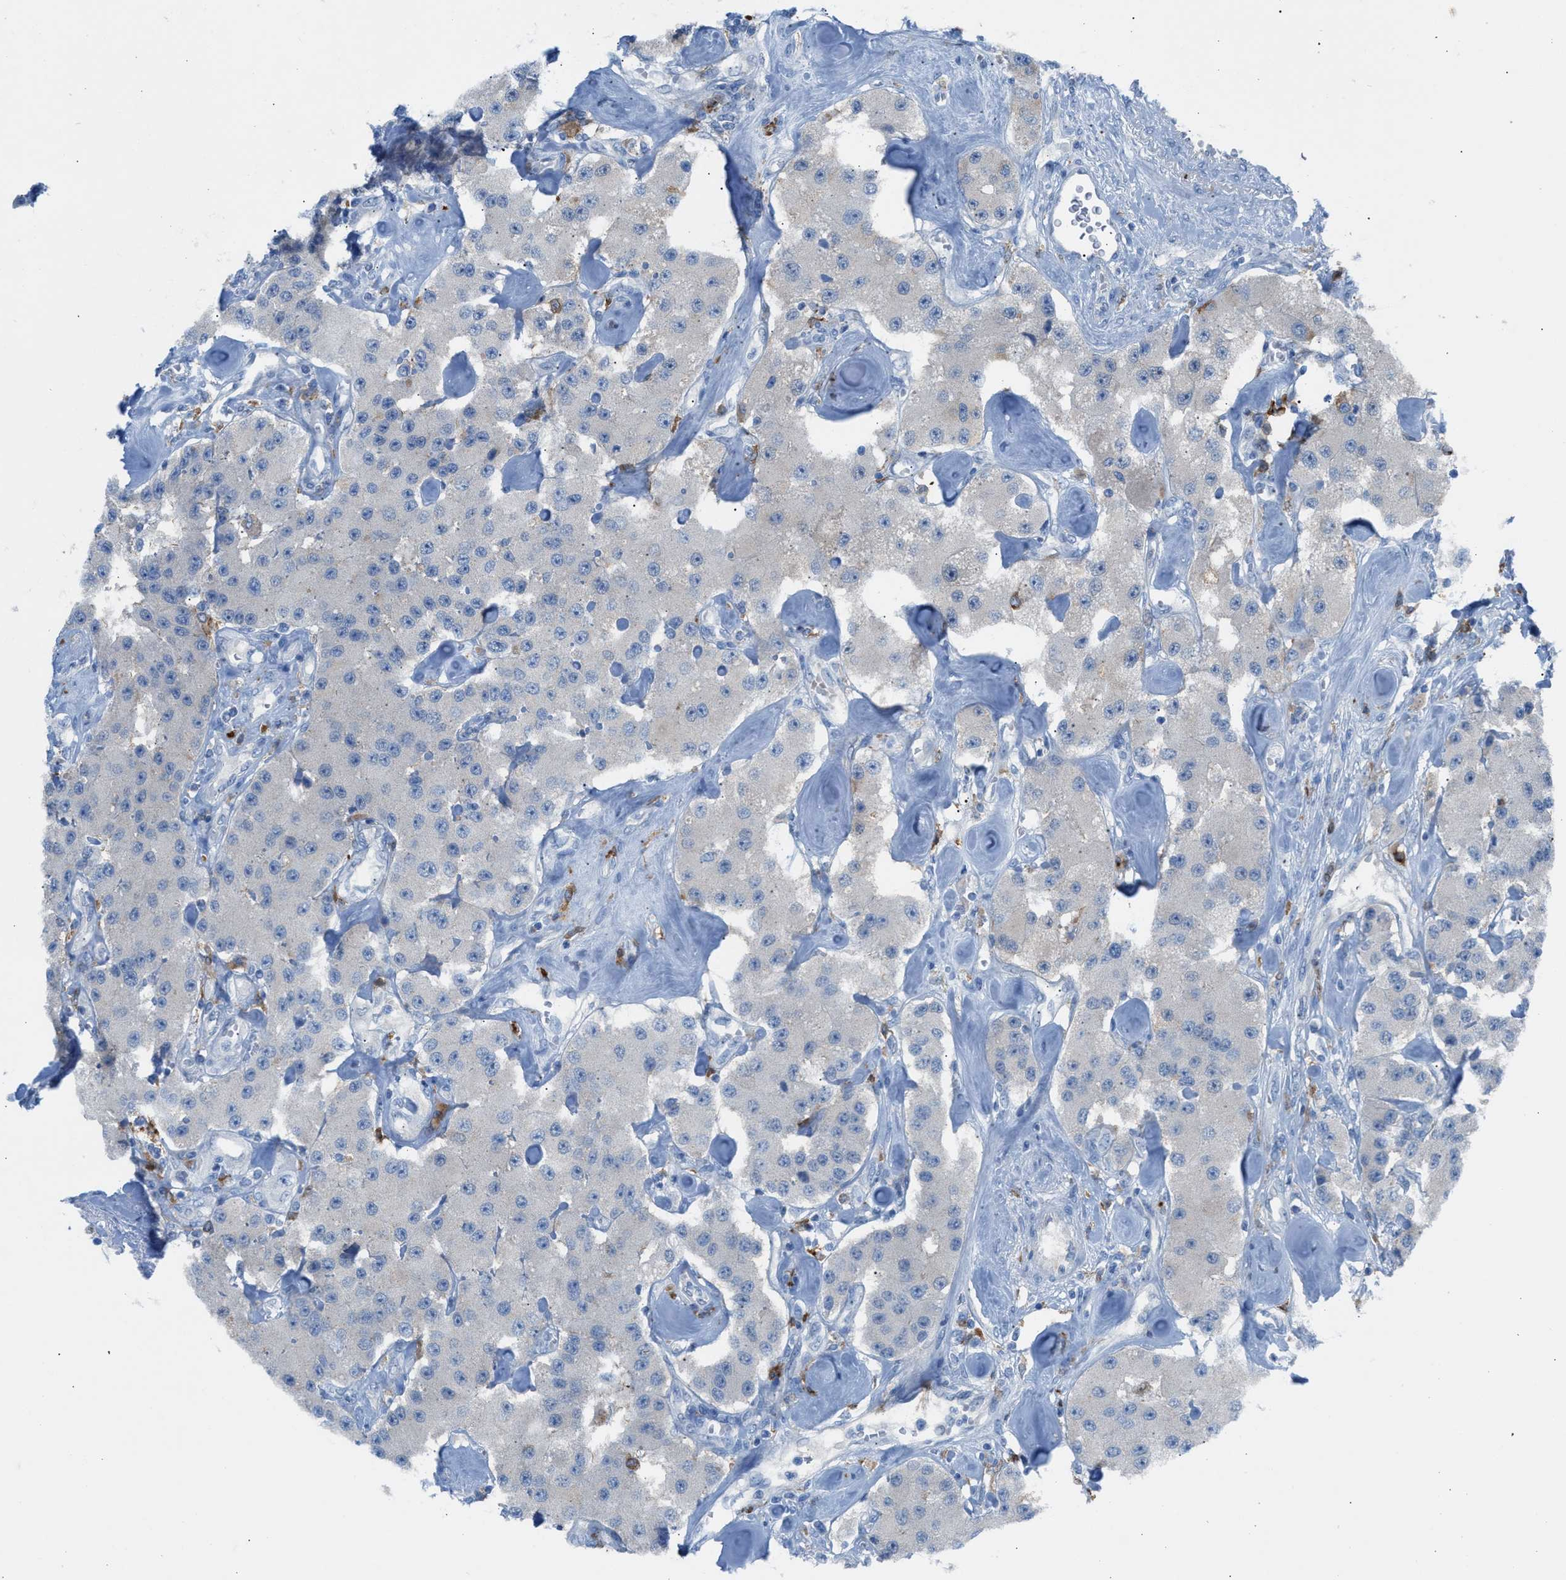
{"staining": {"intensity": "negative", "quantity": "none", "location": "none"}, "tissue": "carcinoid", "cell_type": "Tumor cells", "image_type": "cancer", "snomed": [{"axis": "morphology", "description": "Carcinoid, malignant, NOS"}, {"axis": "topography", "description": "Pancreas"}], "caption": "There is no significant staining in tumor cells of malignant carcinoid. The staining was performed using DAB to visualize the protein expression in brown, while the nuclei were stained in blue with hematoxylin (Magnification: 20x).", "gene": "CLEC10A", "patient": {"sex": "male", "age": 41}}